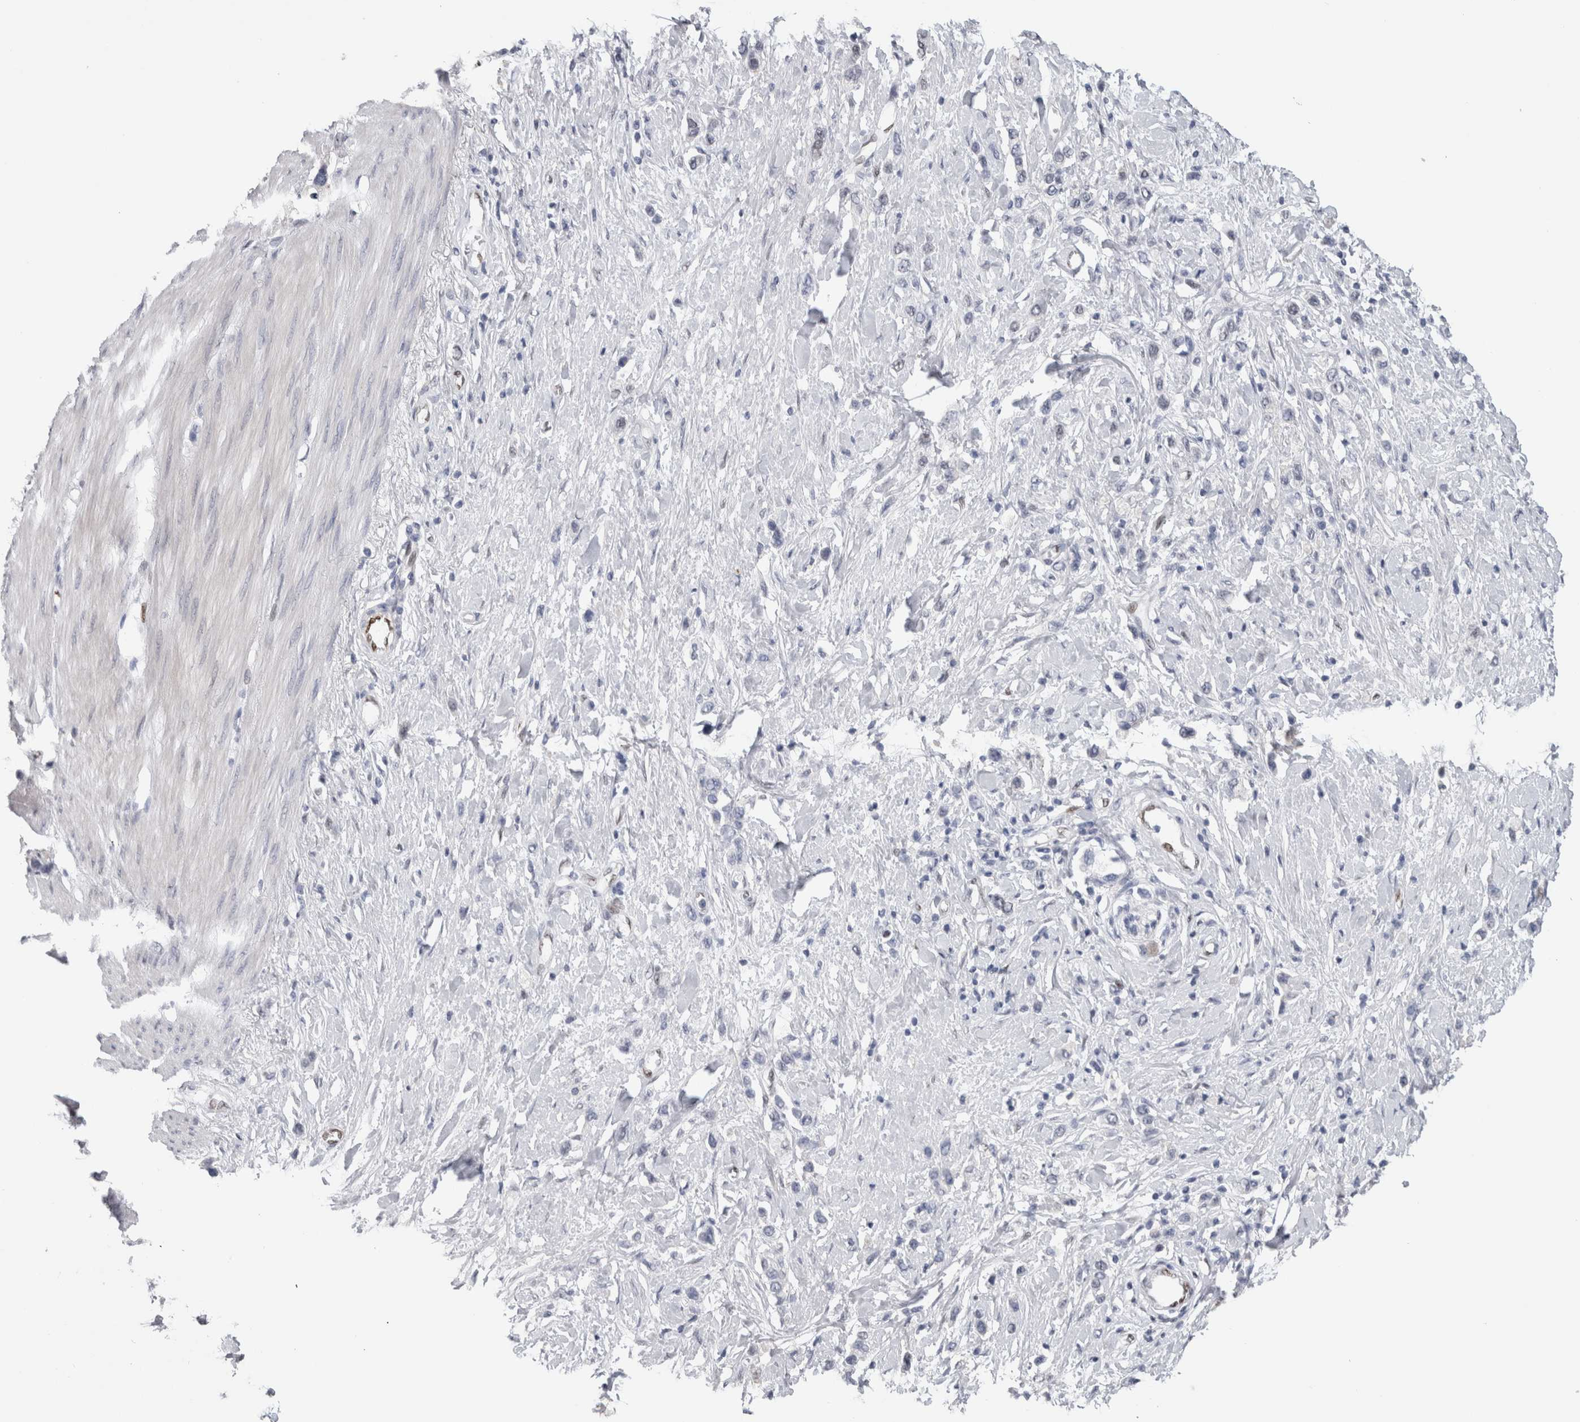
{"staining": {"intensity": "negative", "quantity": "none", "location": "none"}, "tissue": "stomach cancer", "cell_type": "Tumor cells", "image_type": "cancer", "snomed": [{"axis": "morphology", "description": "Adenocarcinoma, NOS"}, {"axis": "topography", "description": "Stomach"}], "caption": "Immunohistochemistry micrograph of human stomach adenocarcinoma stained for a protein (brown), which shows no staining in tumor cells.", "gene": "IL33", "patient": {"sex": "female", "age": 65}}